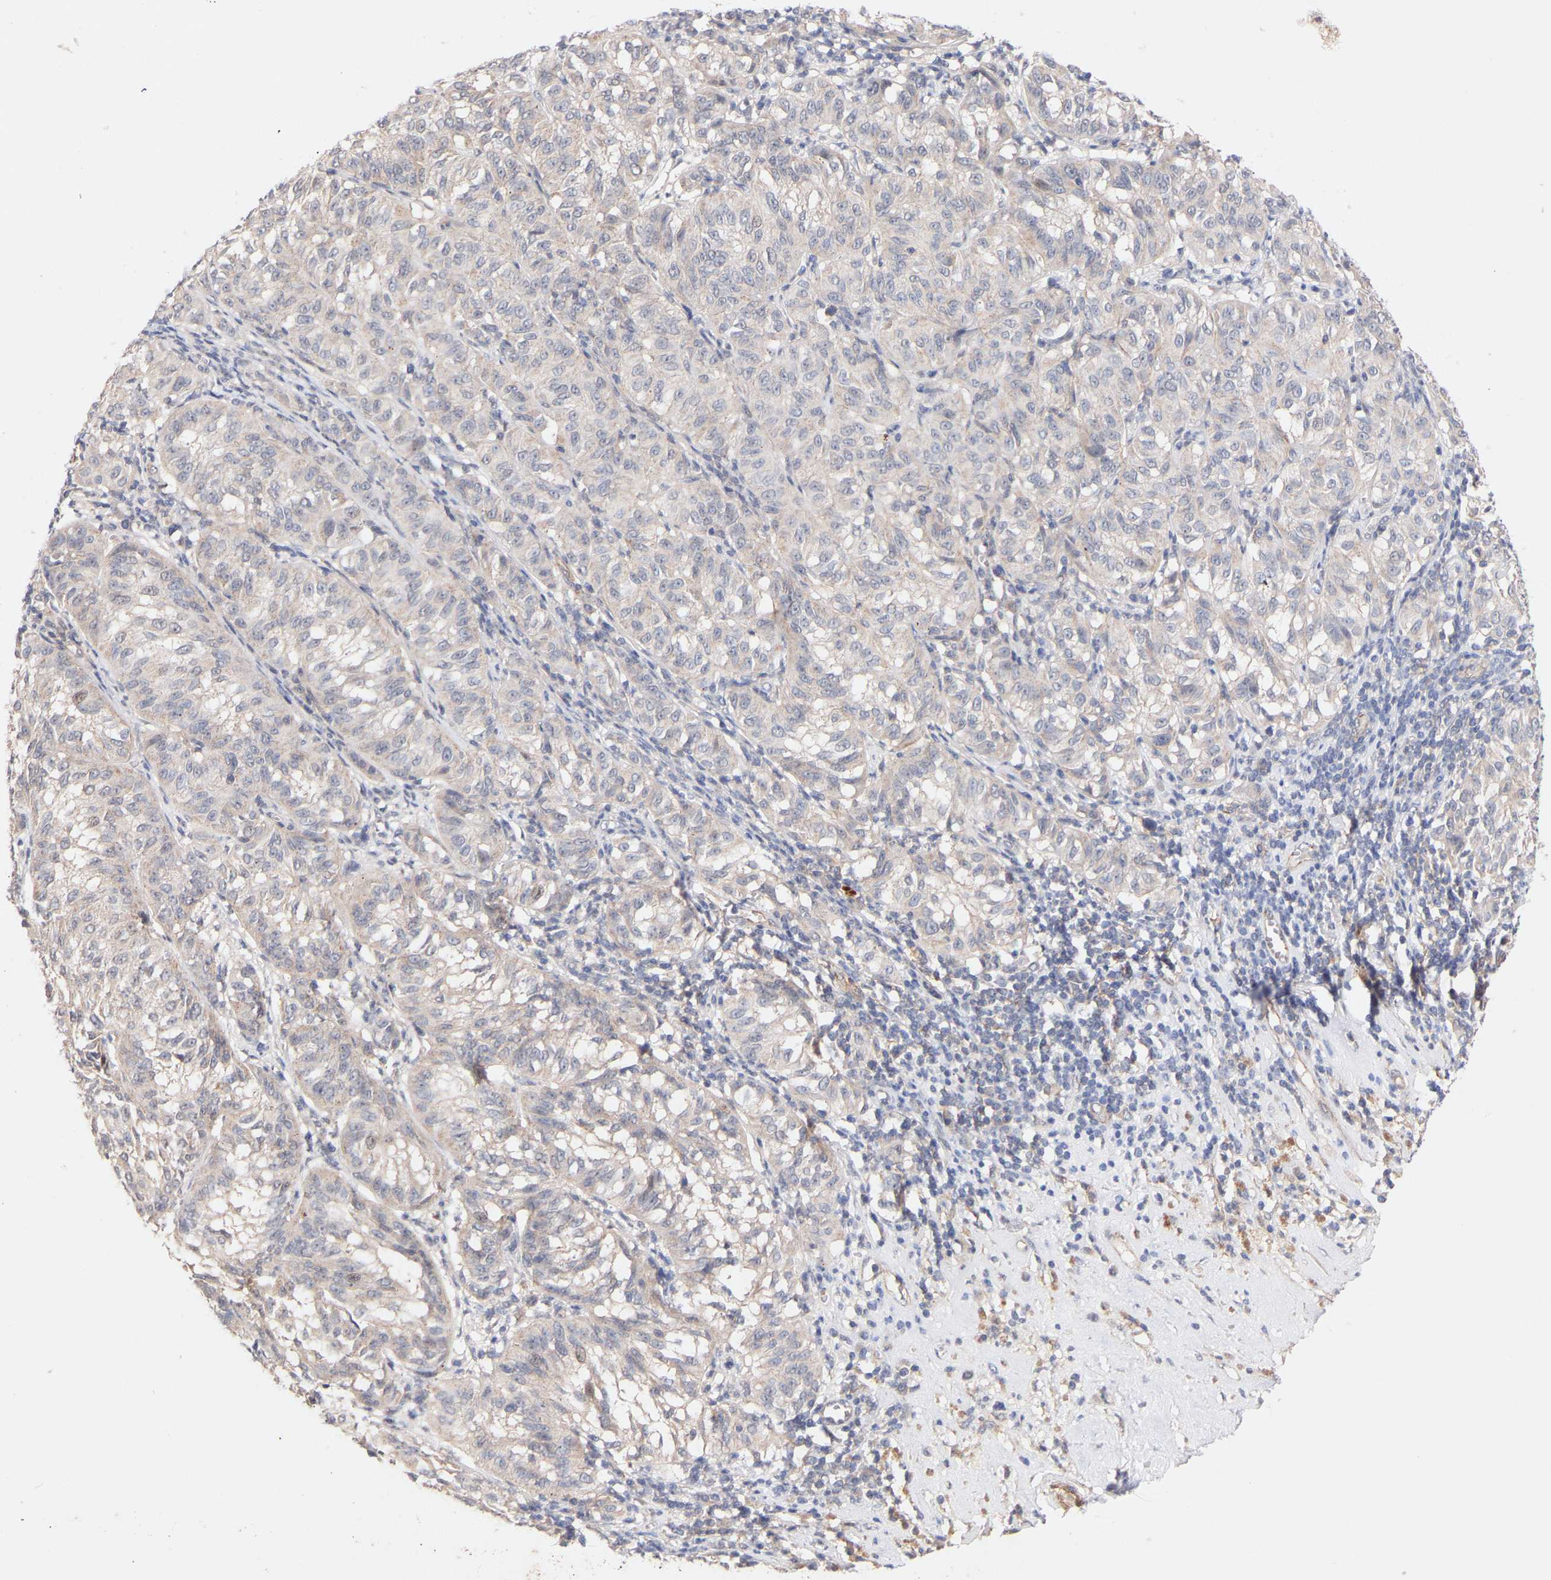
{"staining": {"intensity": "negative", "quantity": "none", "location": "none"}, "tissue": "melanoma", "cell_type": "Tumor cells", "image_type": "cancer", "snomed": [{"axis": "morphology", "description": "Malignant melanoma, NOS"}, {"axis": "topography", "description": "Skin"}], "caption": "There is no significant positivity in tumor cells of melanoma.", "gene": "PDLIM5", "patient": {"sex": "female", "age": 72}}